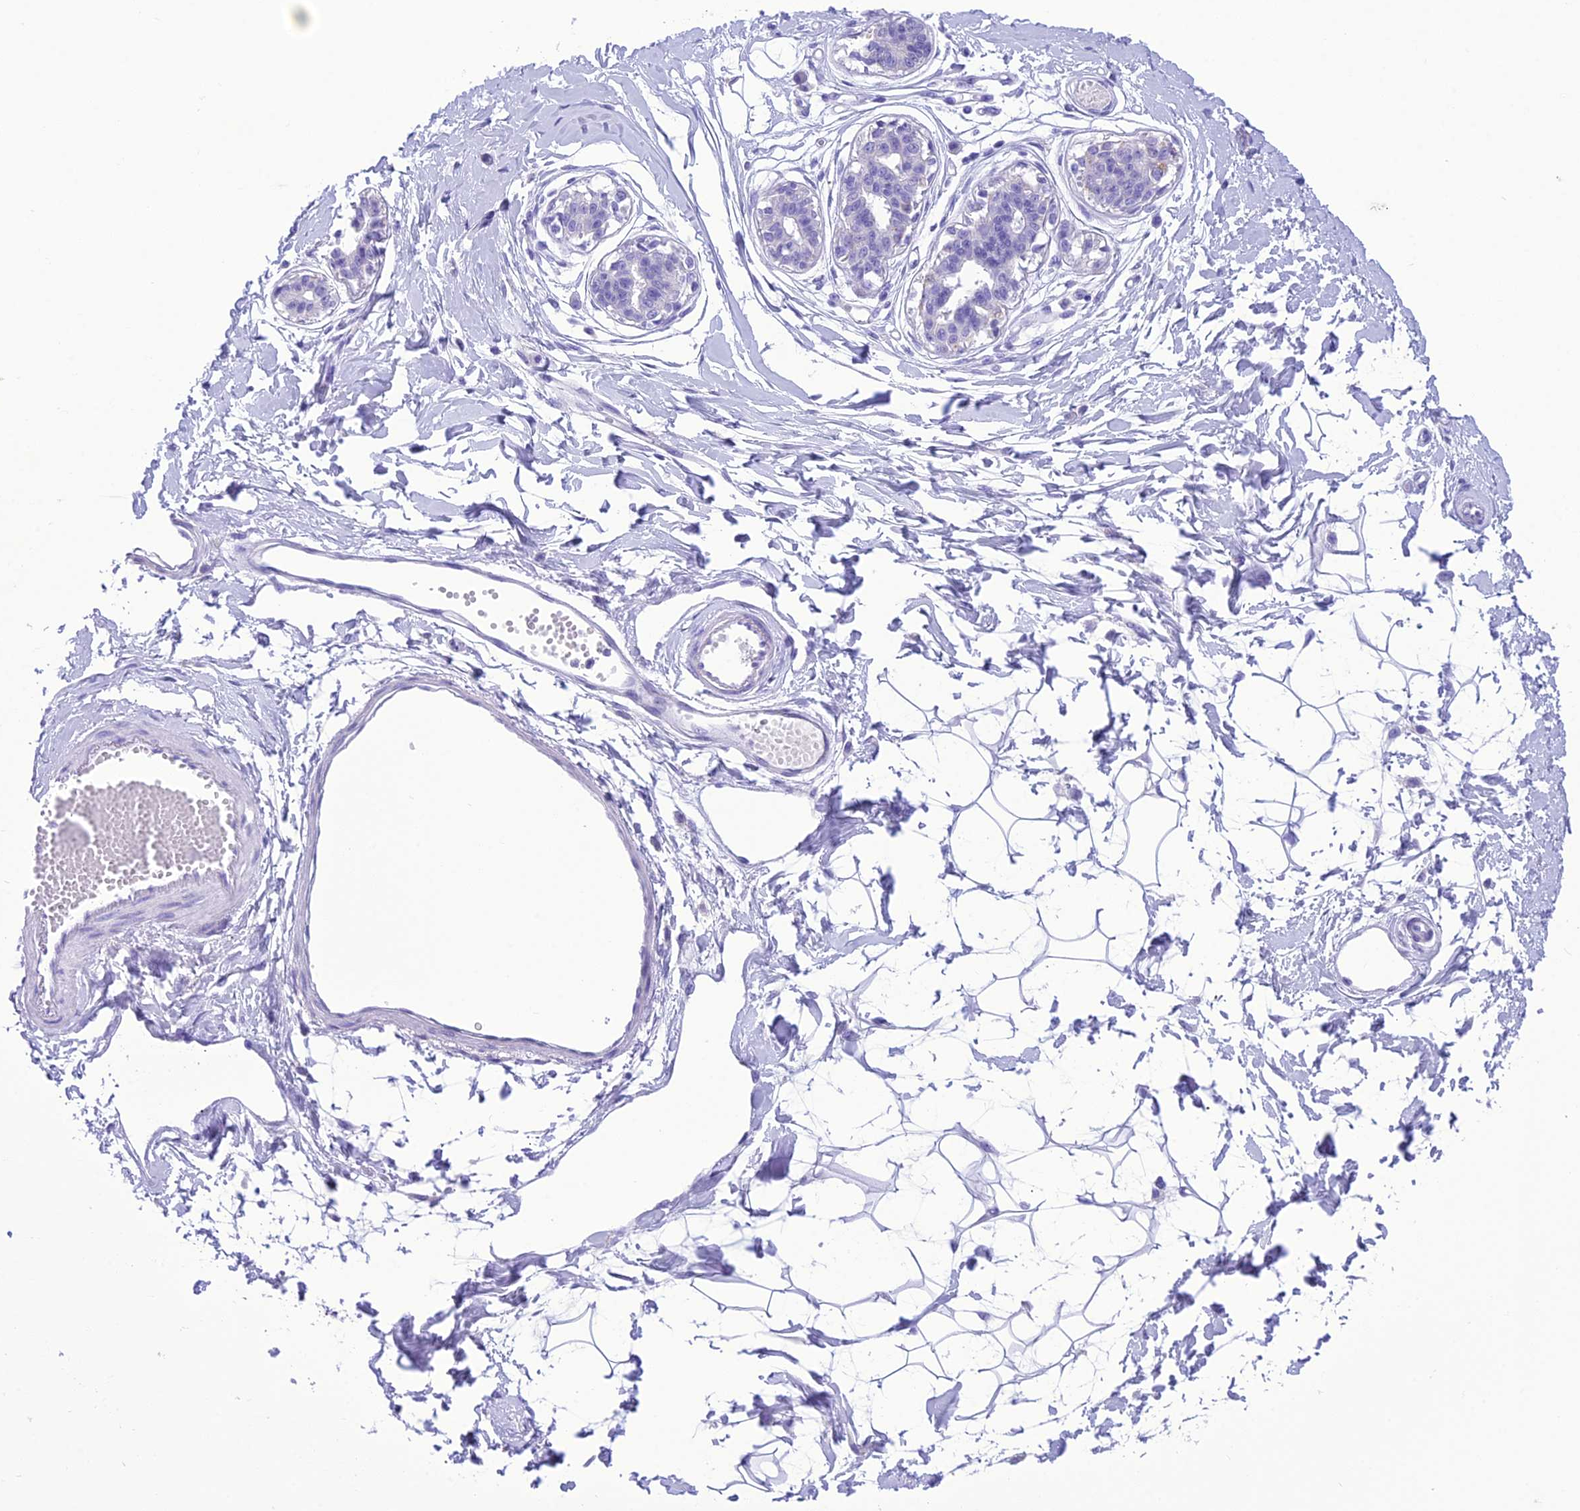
{"staining": {"intensity": "negative", "quantity": "none", "location": "none"}, "tissue": "breast", "cell_type": "Adipocytes", "image_type": "normal", "snomed": [{"axis": "morphology", "description": "Normal tissue, NOS"}, {"axis": "topography", "description": "Breast"}], "caption": "Protein analysis of normal breast displays no significant staining in adipocytes.", "gene": "TRAM1L1", "patient": {"sex": "female", "age": 45}}